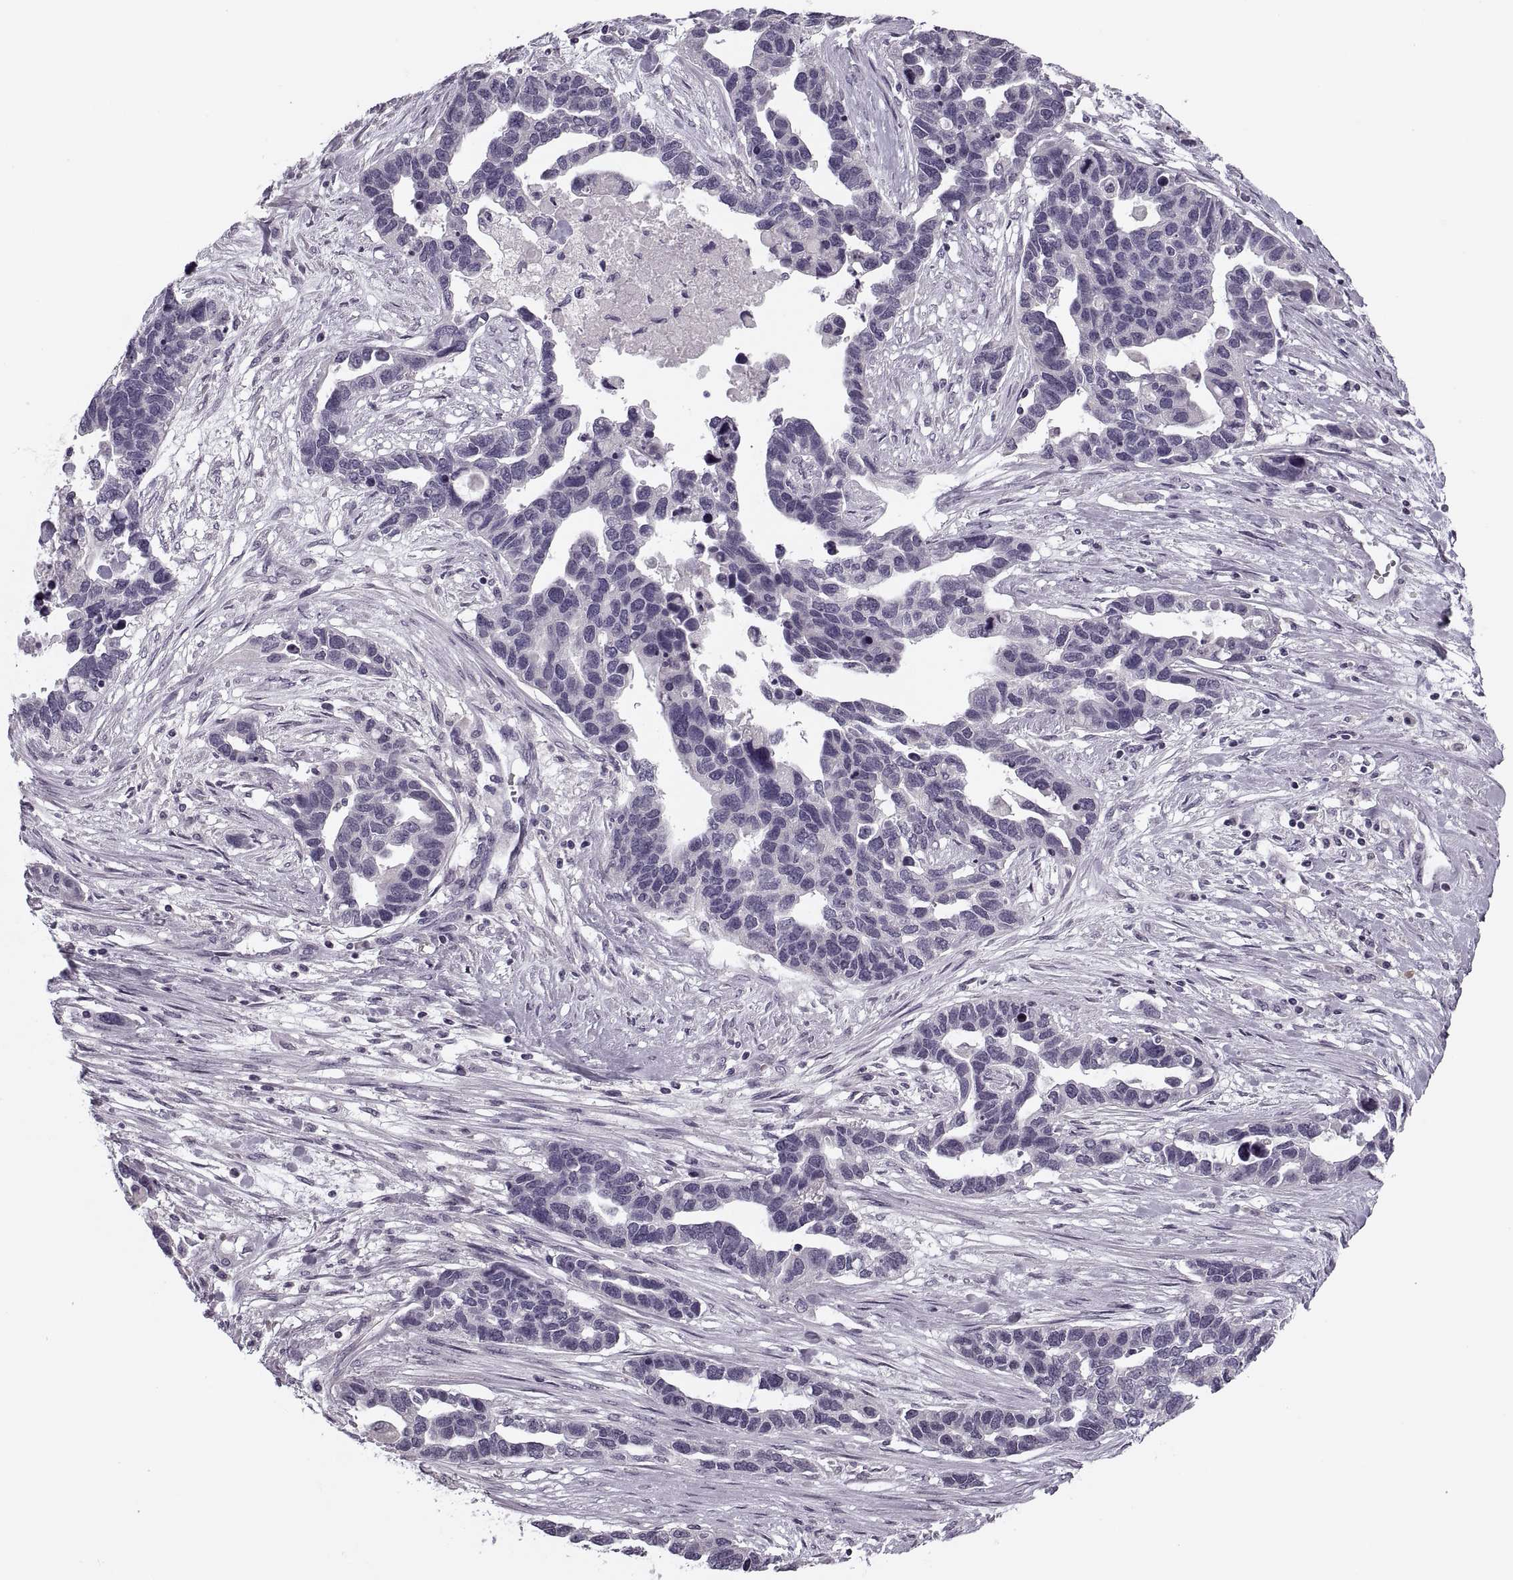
{"staining": {"intensity": "negative", "quantity": "none", "location": "none"}, "tissue": "ovarian cancer", "cell_type": "Tumor cells", "image_type": "cancer", "snomed": [{"axis": "morphology", "description": "Cystadenocarcinoma, serous, NOS"}, {"axis": "topography", "description": "Ovary"}], "caption": "Protein analysis of serous cystadenocarcinoma (ovarian) shows no significant positivity in tumor cells.", "gene": "PRSS54", "patient": {"sex": "female", "age": 54}}